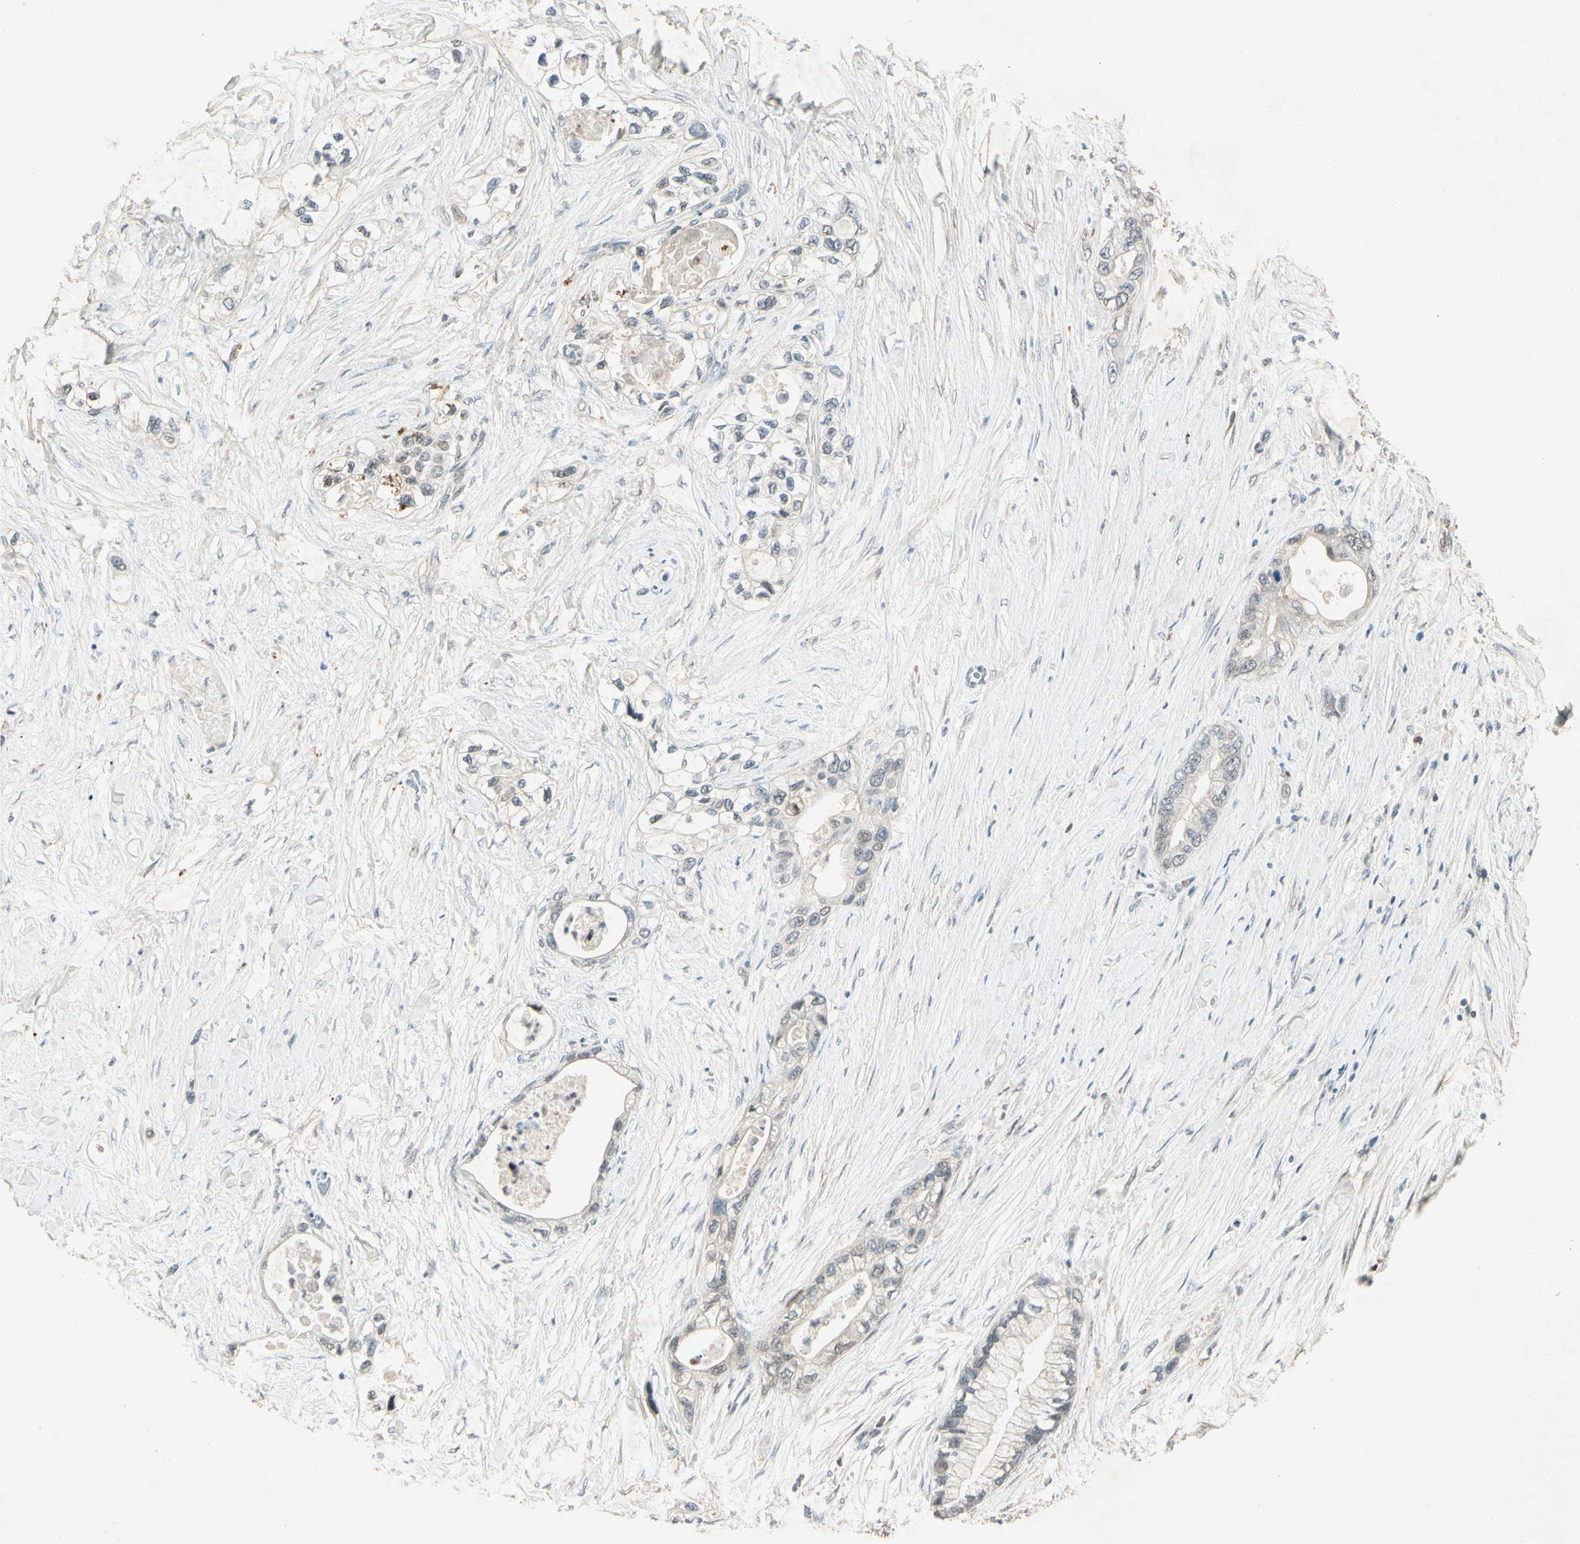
{"staining": {"intensity": "weak", "quantity": "<25%", "location": "nuclear"}, "tissue": "pancreatic cancer", "cell_type": "Tumor cells", "image_type": "cancer", "snomed": [{"axis": "morphology", "description": "Adenocarcinoma, NOS"}, {"axis": "topography", "description": "Pancreas"}], "caption": "This is an immunohistochemistry photomicrograph of pancreatic cancer (adenocarcinoma). There is no expression in tumor cells.", "gene": "HSPA1B", "patient": {"sex": "female", "age": 70}}